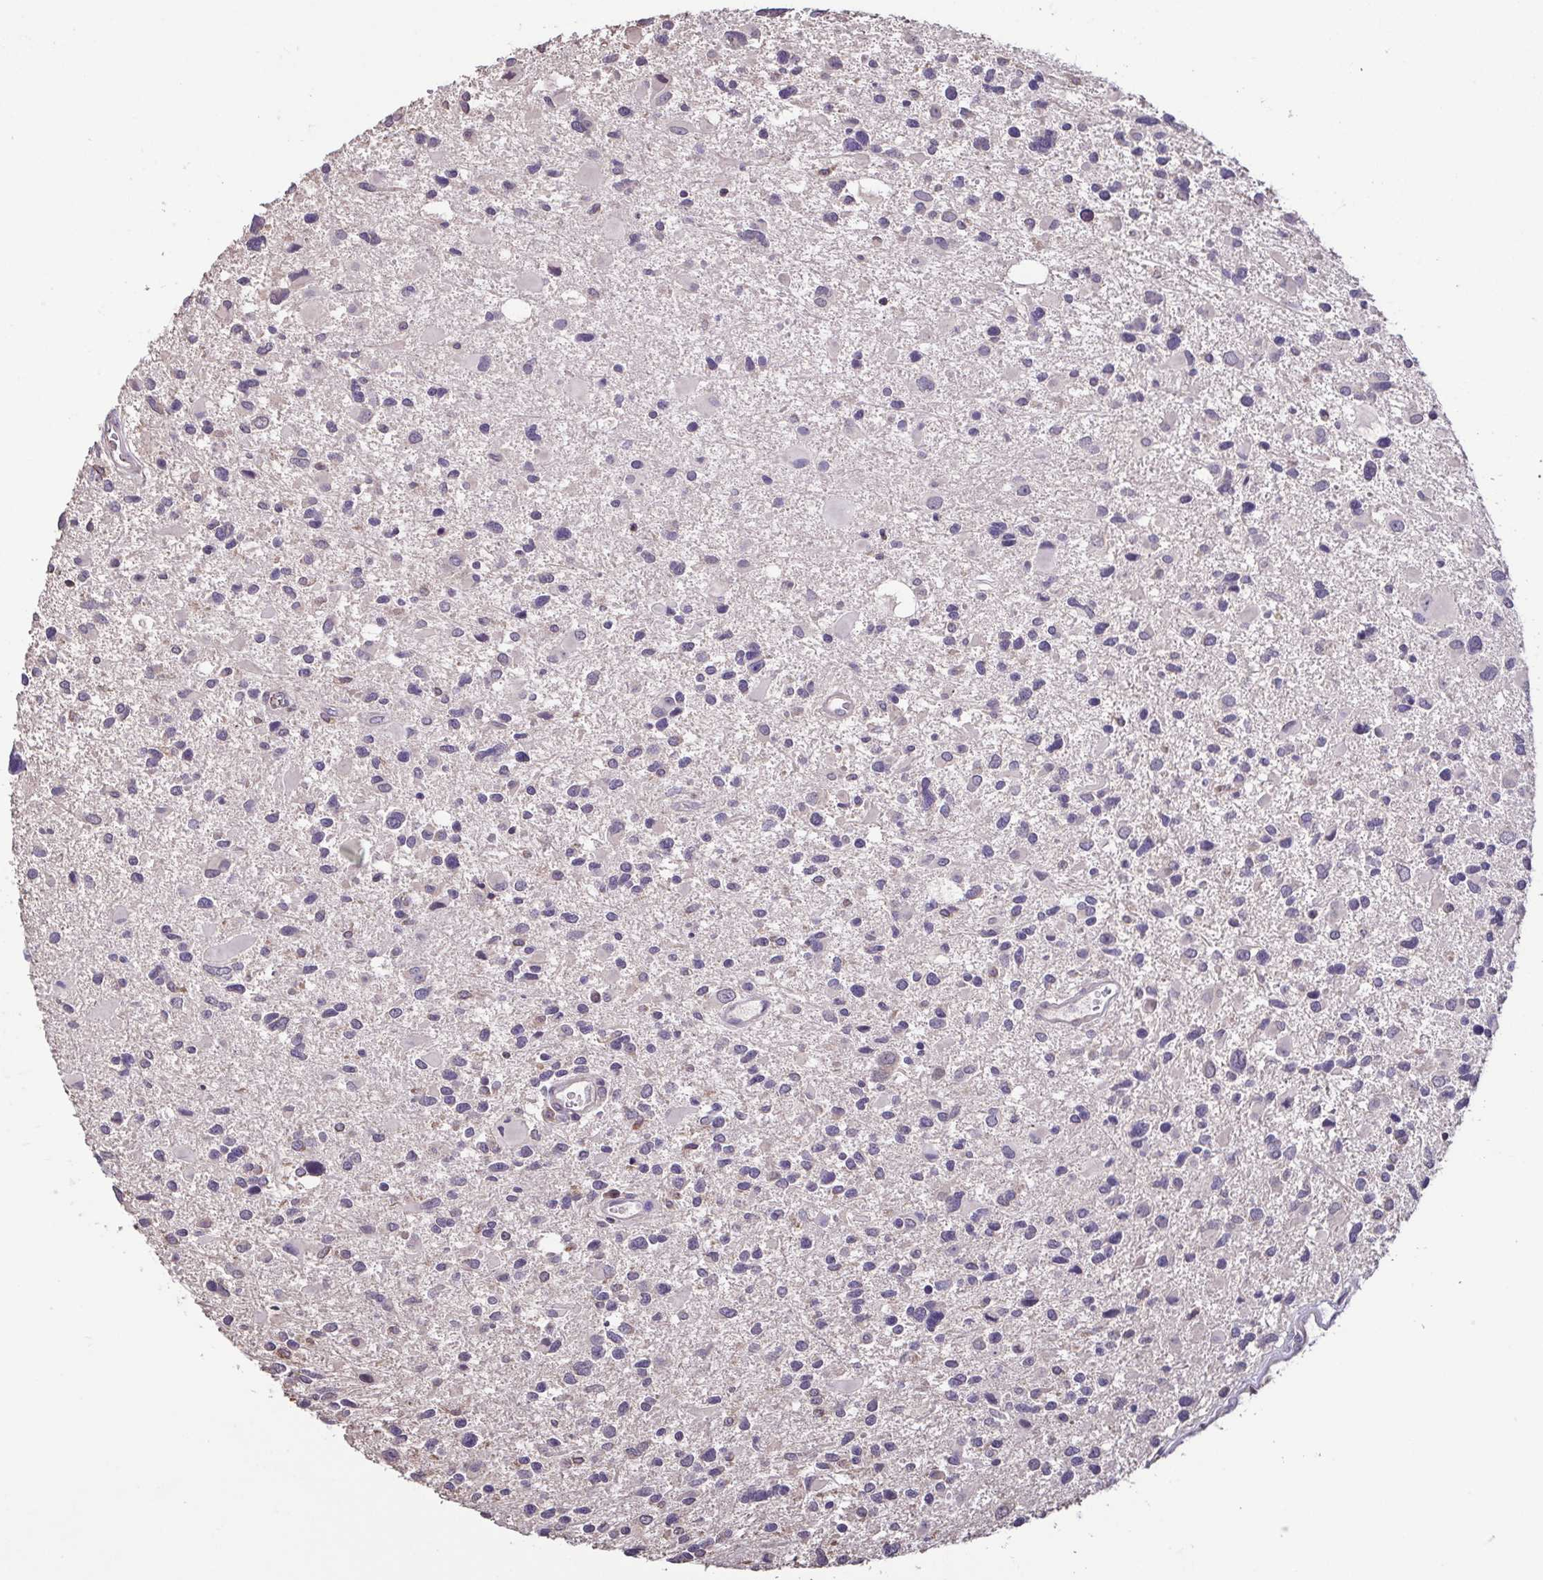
{"staining": {"intensity": "negative", "quantity": "none", "location": "none"}, "tissue": "glioma", "cell_type": "Tumor cells", "image_type": "cancer", "snomed": [{"axis": "morphology", "description": "Glioma, malignant, Low grade"}, {"axis": "topography", "description": "Brain"}], "caption": "Protein analysis of malignant glioma (low-grade) exhibits no significant expression in tumor cells.", "gene": "ACTRT2", "patient": {"sex": "female", "age": 32}}